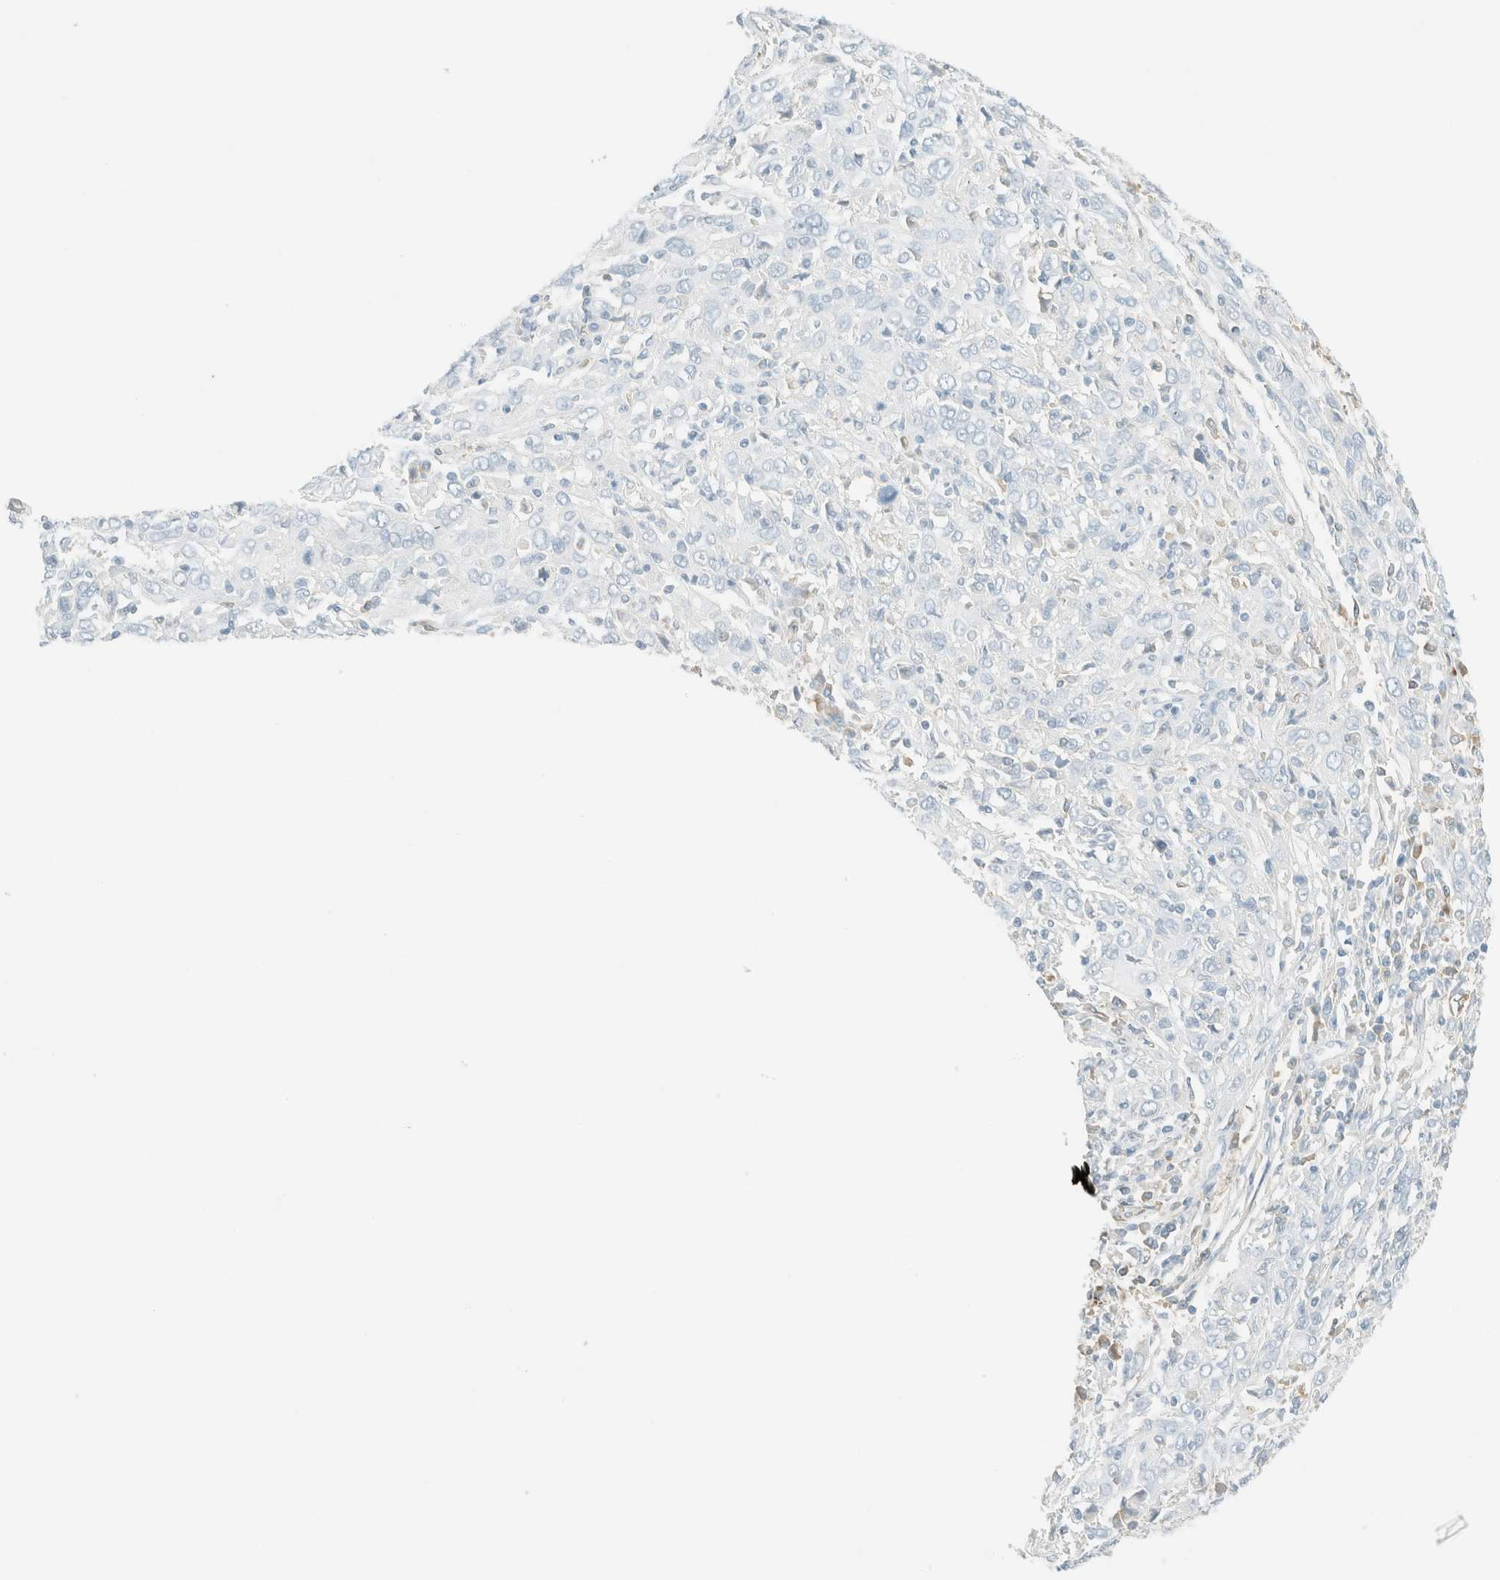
{"staining": {"intensity": "negative", "quantity": "none", "location": "none"}, "tissue": "cervical cancer", "cell_type": "Tumor cells", "image_type": "cancer", "snomed": [{"axis": "morphology", "description": "Squamous cell carcinoma, NOS"}, {"axis": "topography", "description": "Cervix"}], "caption": "Immunohistochemical staining of human cervical cancer shows no significant expression in tumor cells. (DAB (3,3'-diaminobenzidine) immunohistochemistry (IHC) with hematoxylin counter stain).", "gene": "GPA33", "patient": {"sex": "female", "age": 46}}